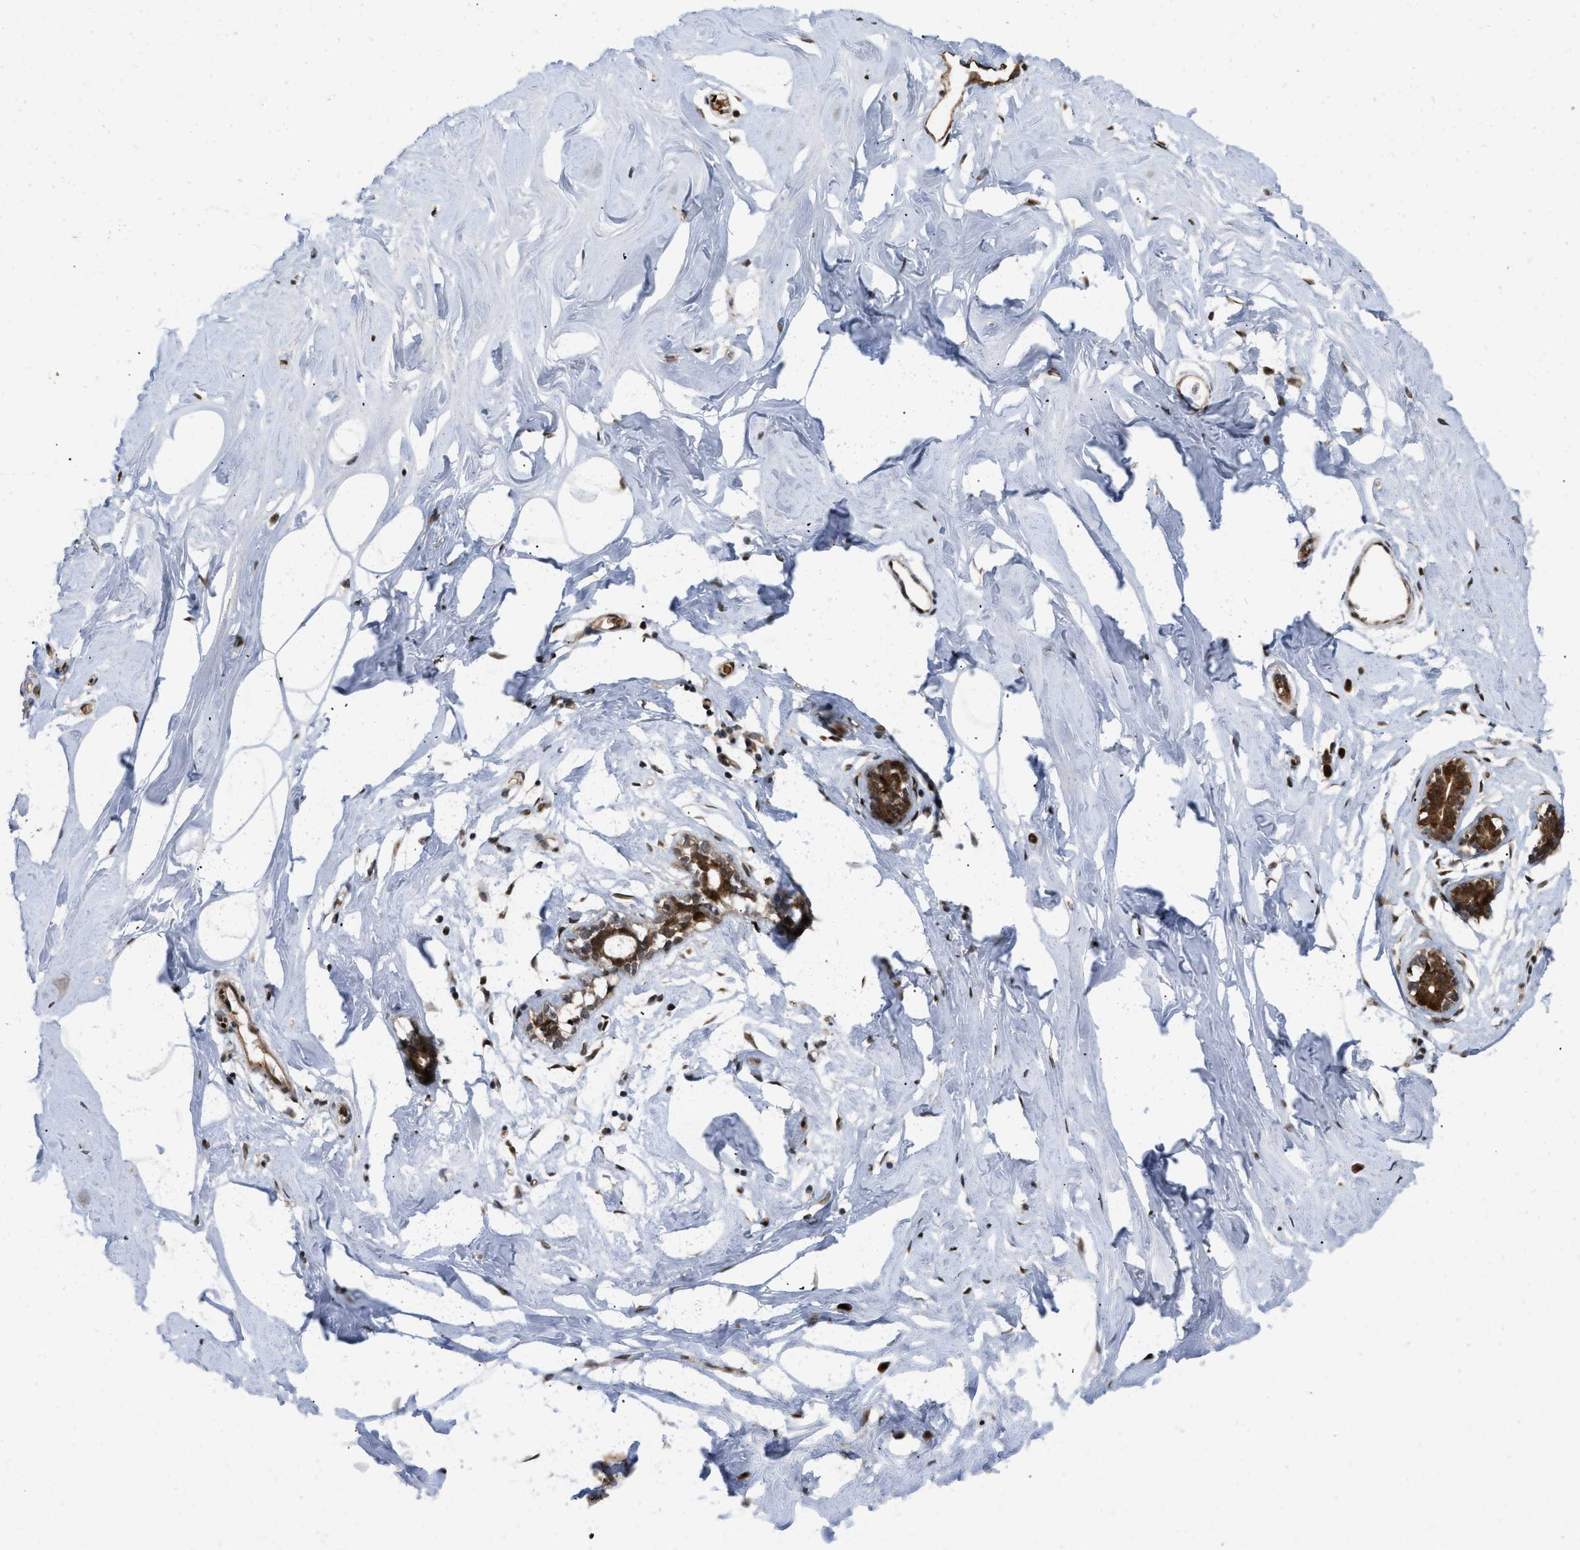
{"staining": {"intensity": "strong", "quantity": ">75%", "location": "nuclear"}, "tissue": "adipose tissue", "cell_type": "Adipocytes", "image_type": "normal", "snomed": [{"axis": "morphology", "description": "Normal tissue, NOS"}, {"axis": "morphology", "description": "Fibrosis, NOS"}, {"axis": "topography", "description": "Breast"}, {"axis": "topography", "description": "Adipose tissue"}], "caption": "The immunohistochemical stain shows strong nuclear positivity in adipocytes of unremarkable adipose tissue. (brown staining indicates protein expression, while blue staining denotes nuclei).", "gene": "ANKRD11", "patient": {"sex": "female", "age": 39}}